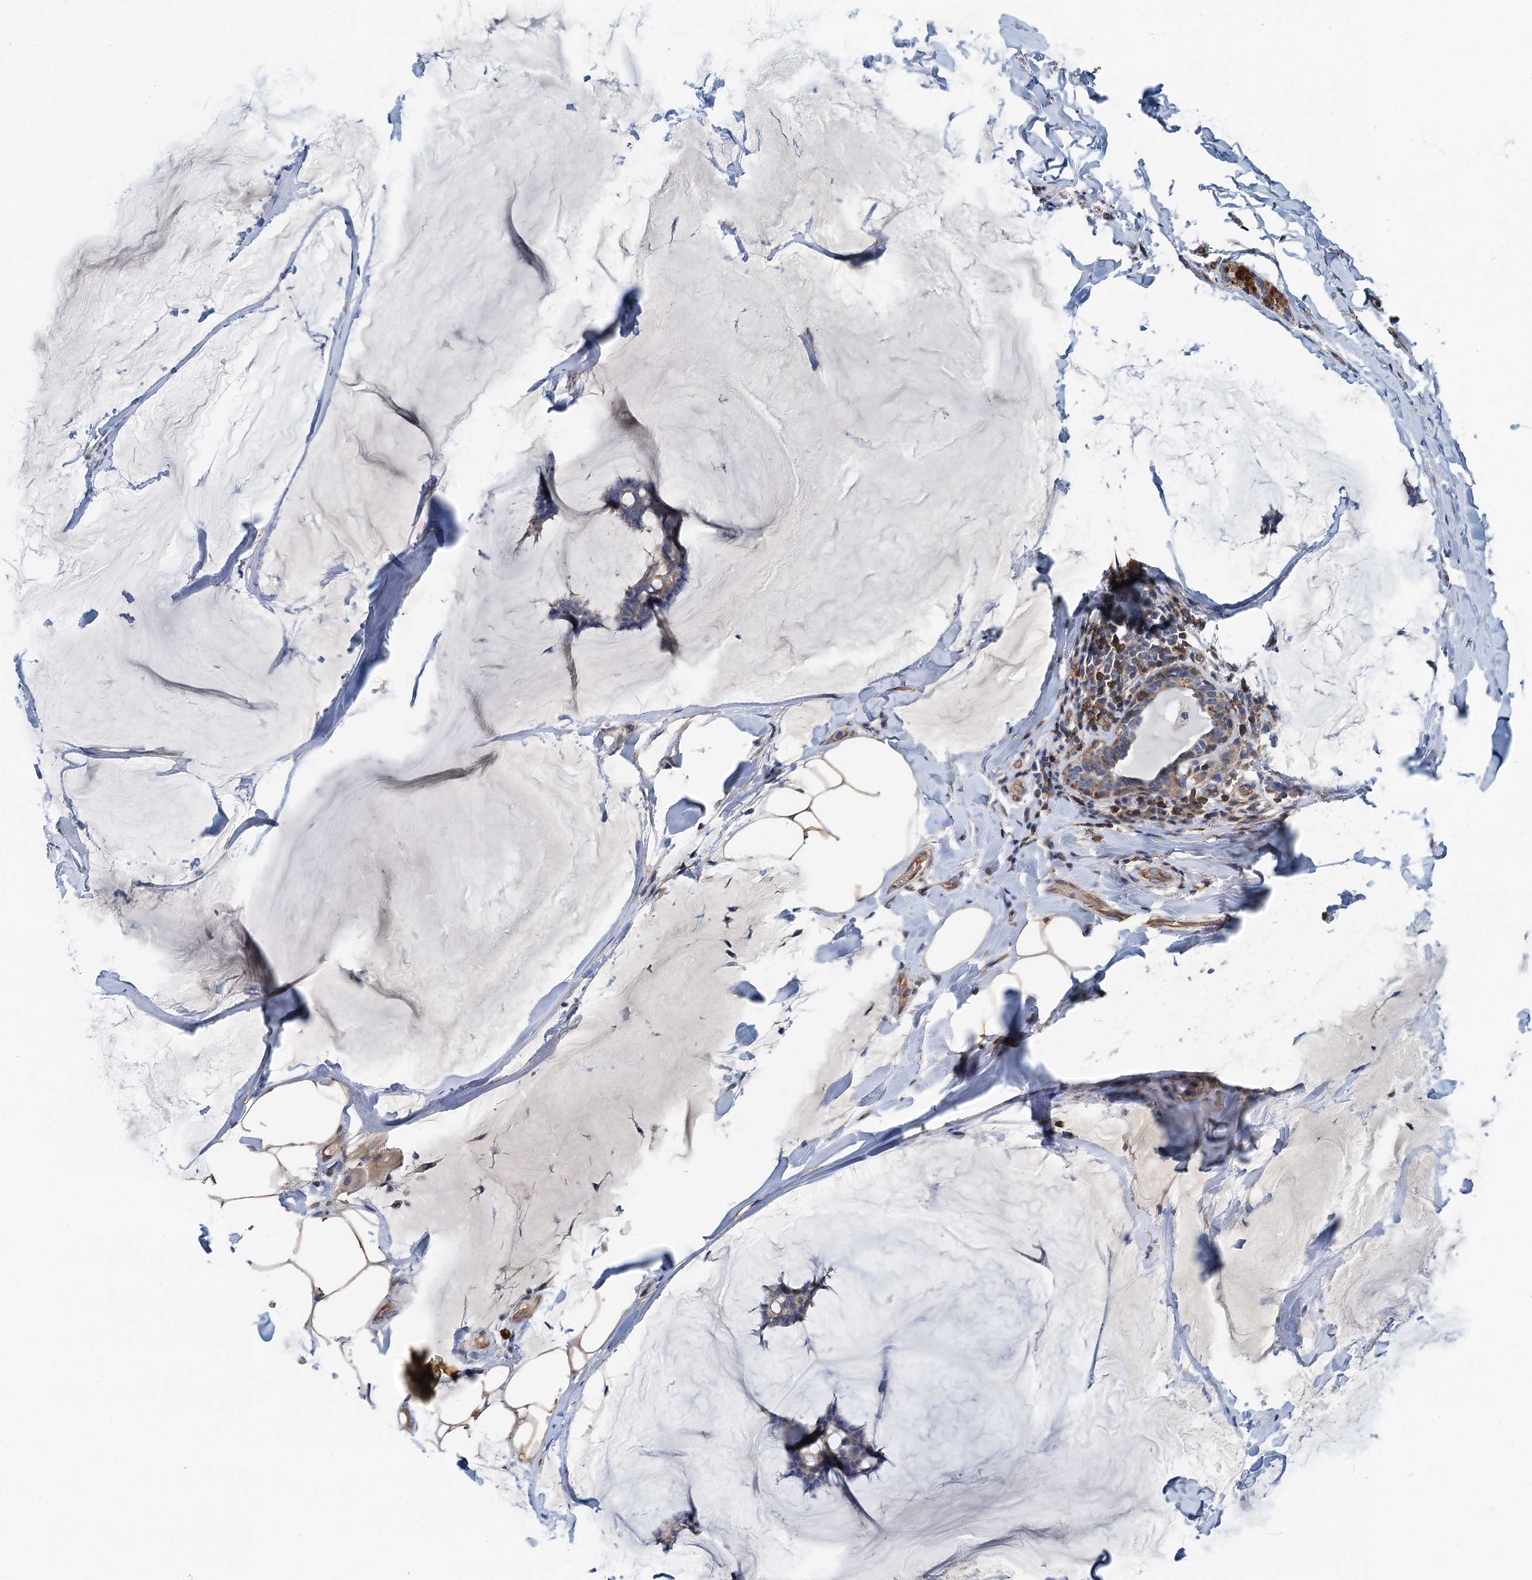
{"staining": {"intensity": "weak", "quantity": "<25%", "location": "cytoplasmic/membranous"}, "tissue": "breast cancer", "cell_type": "Tumor cells", "image_type": "cancer", "snomed": [{"axis": "morphology", "description": "Duct carcinoma"}, {"axis": "topography", "description": "Breast"}], "caption": "High magnification brightfield microscopy of breast cancer (invasive ductal carcinoma) stained with DAB (3,3'-diaminobenzidine) (brown) and counterstained with hematoxylin (blue): tumor cells show no significant expression.", "gene": "ROGDI", "patient": {"sex": "female", "age": 93}}